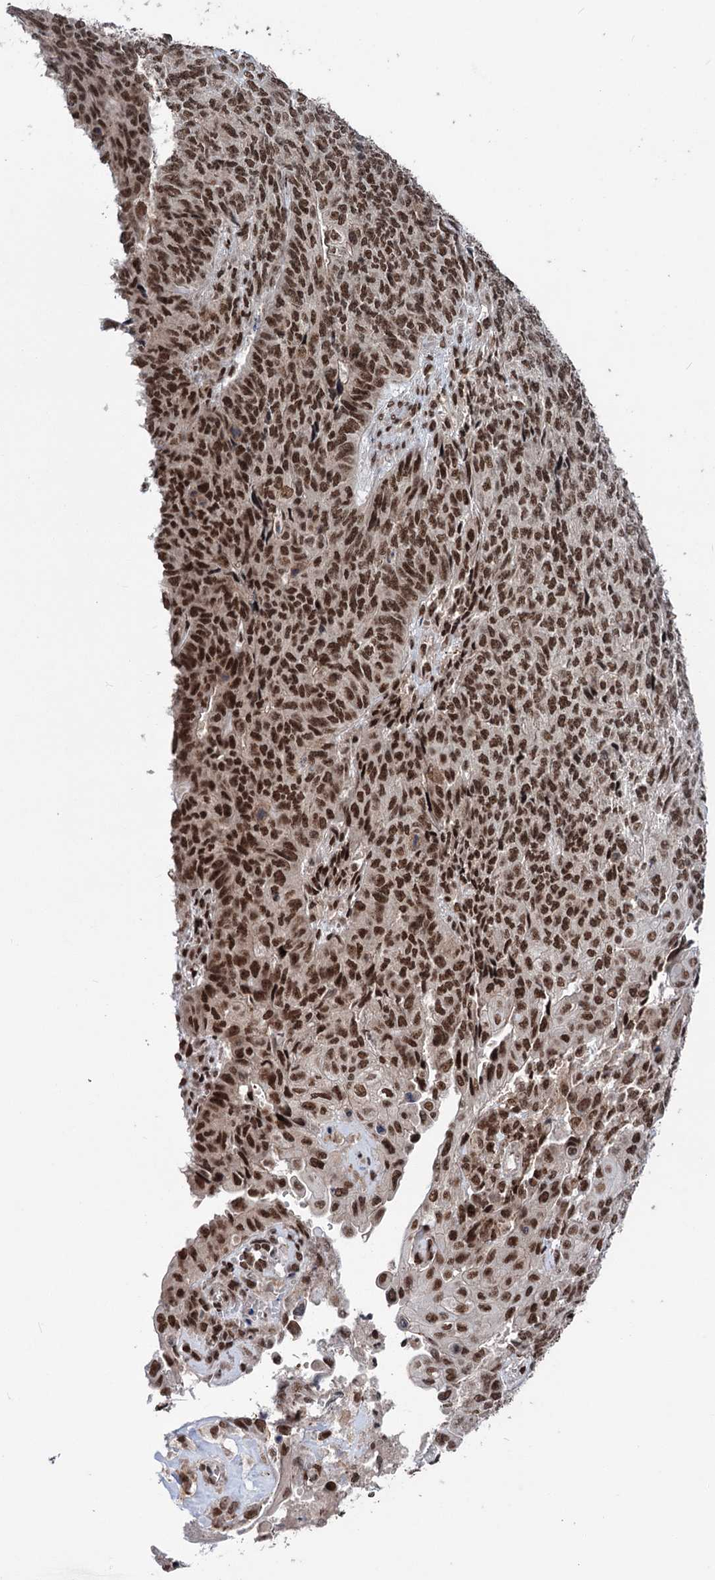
{"staining": {"intensity": "strong", "quantity": ">75%", "location": "nuclear"}, "tissue": "endometrial cancer", "cell_type": "Tumor cells", "image_type": "cancer", "snomed": [{"axis": "morphology", "description": "Adenocarcinoma, NOS"}, {"axis": "topography", "description": "Endometrium"}], "caption": "Human adenocarcinoma (endometrial) stained for a protein (brown) displays strong nuclear positive expression in about >75% of tumor cells.", "gene": "MAML1", "patient": {"sex": "female", "age": 32}}